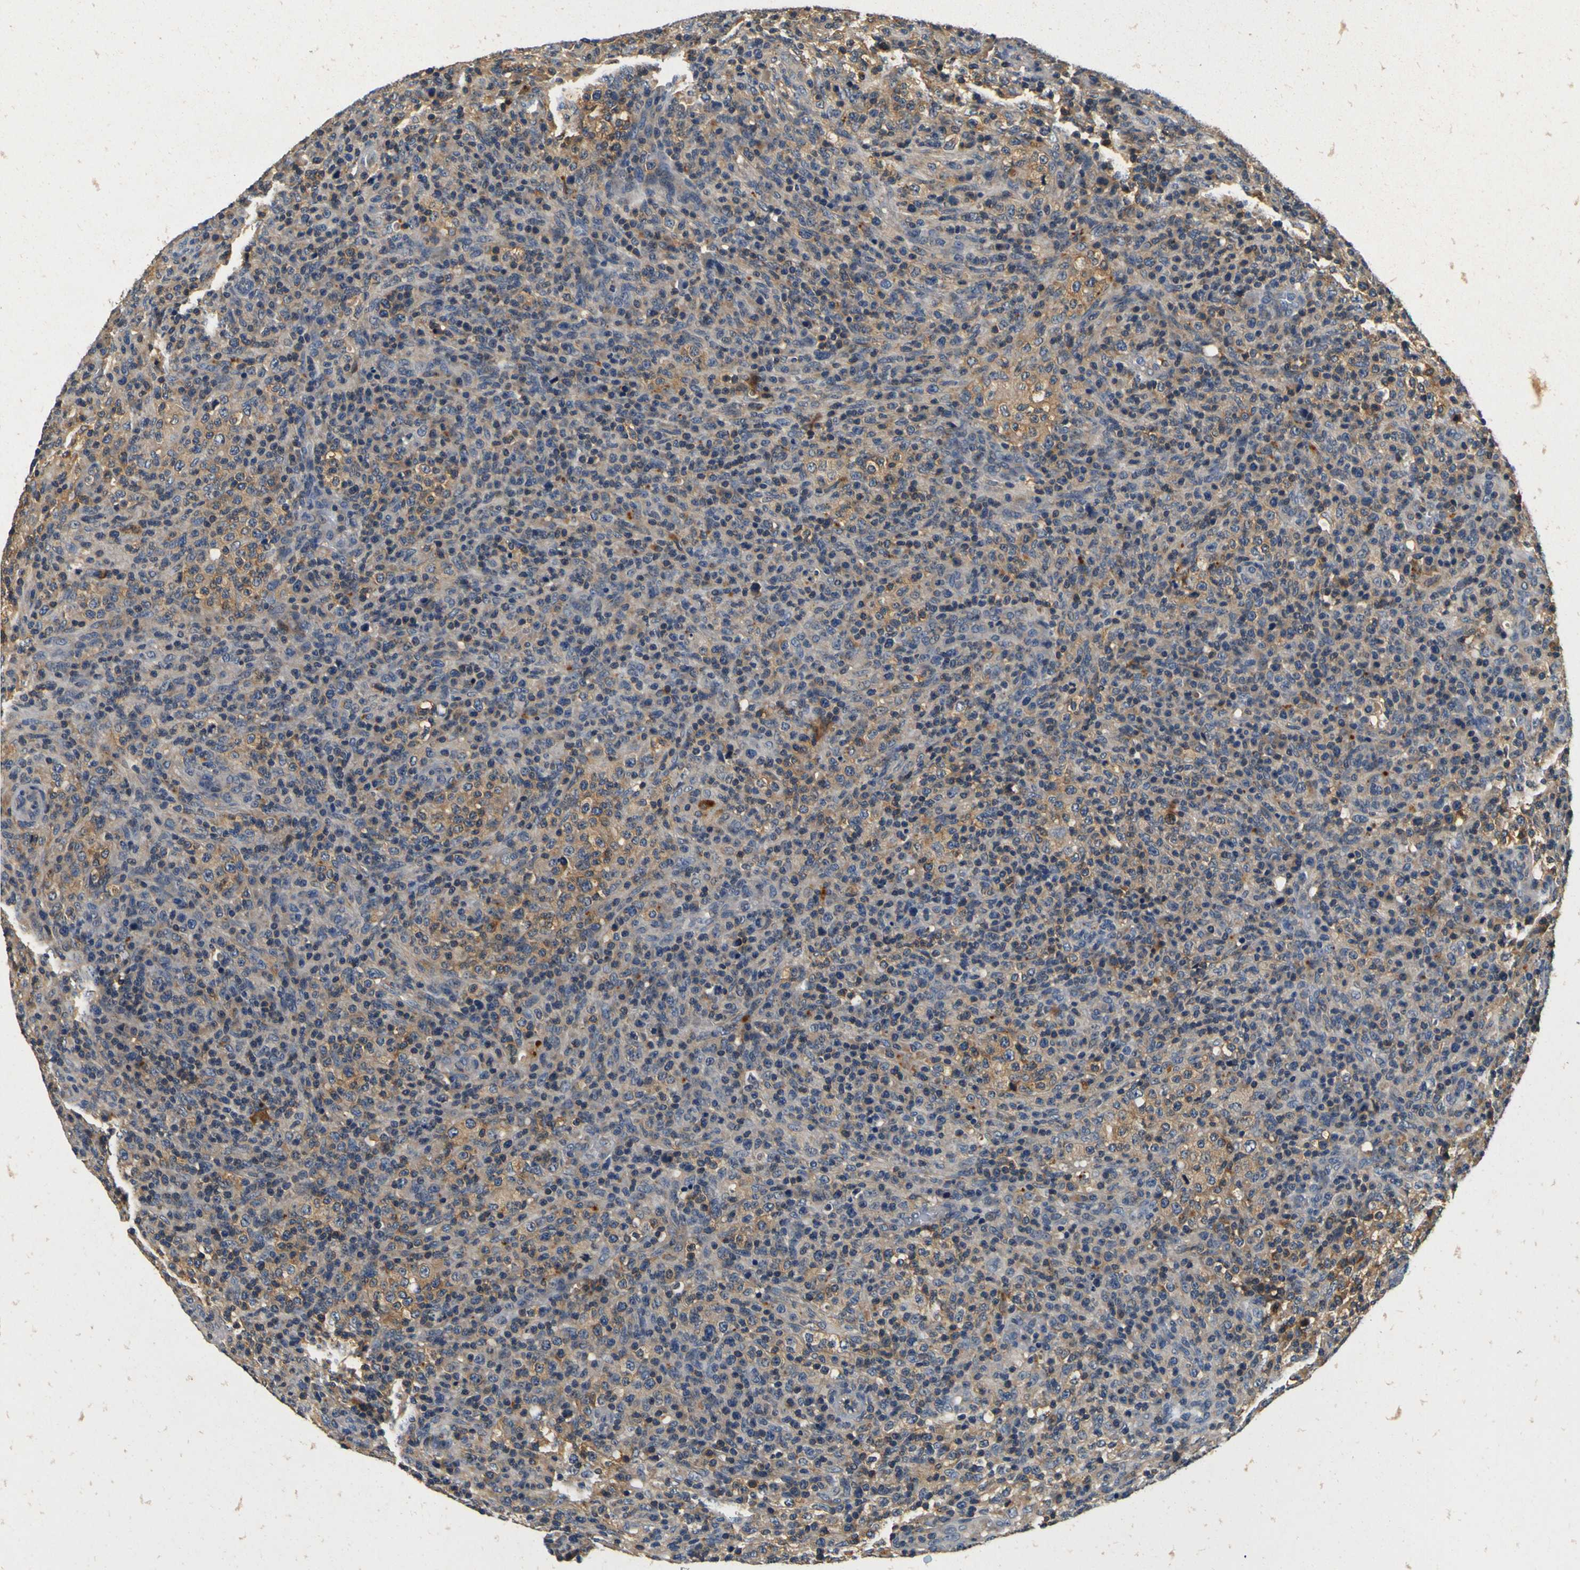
{"staining": {"intensity": "moderate", "quantity": "<25%", "location": "cytoplasmic/membranous"}, "tissue": "lymphoma", "cell_type": "Tumor cells", "image_type": "cancer", "snomed": [{"axis": "morphology", "description": "Malignant lymphoma, non-Hodgkin's type, High grade"}, {"axis": "topography", "description": "Lymph node"}], "caption": "Protein staining displays moderate cytoplasmic/membranous positivity in about <25% of tumor cells in high-grade malignant lymphoma, non-Hodgkin's type.", "gene": "TNIK", "patient": {"sex": "female", "age": 76}}